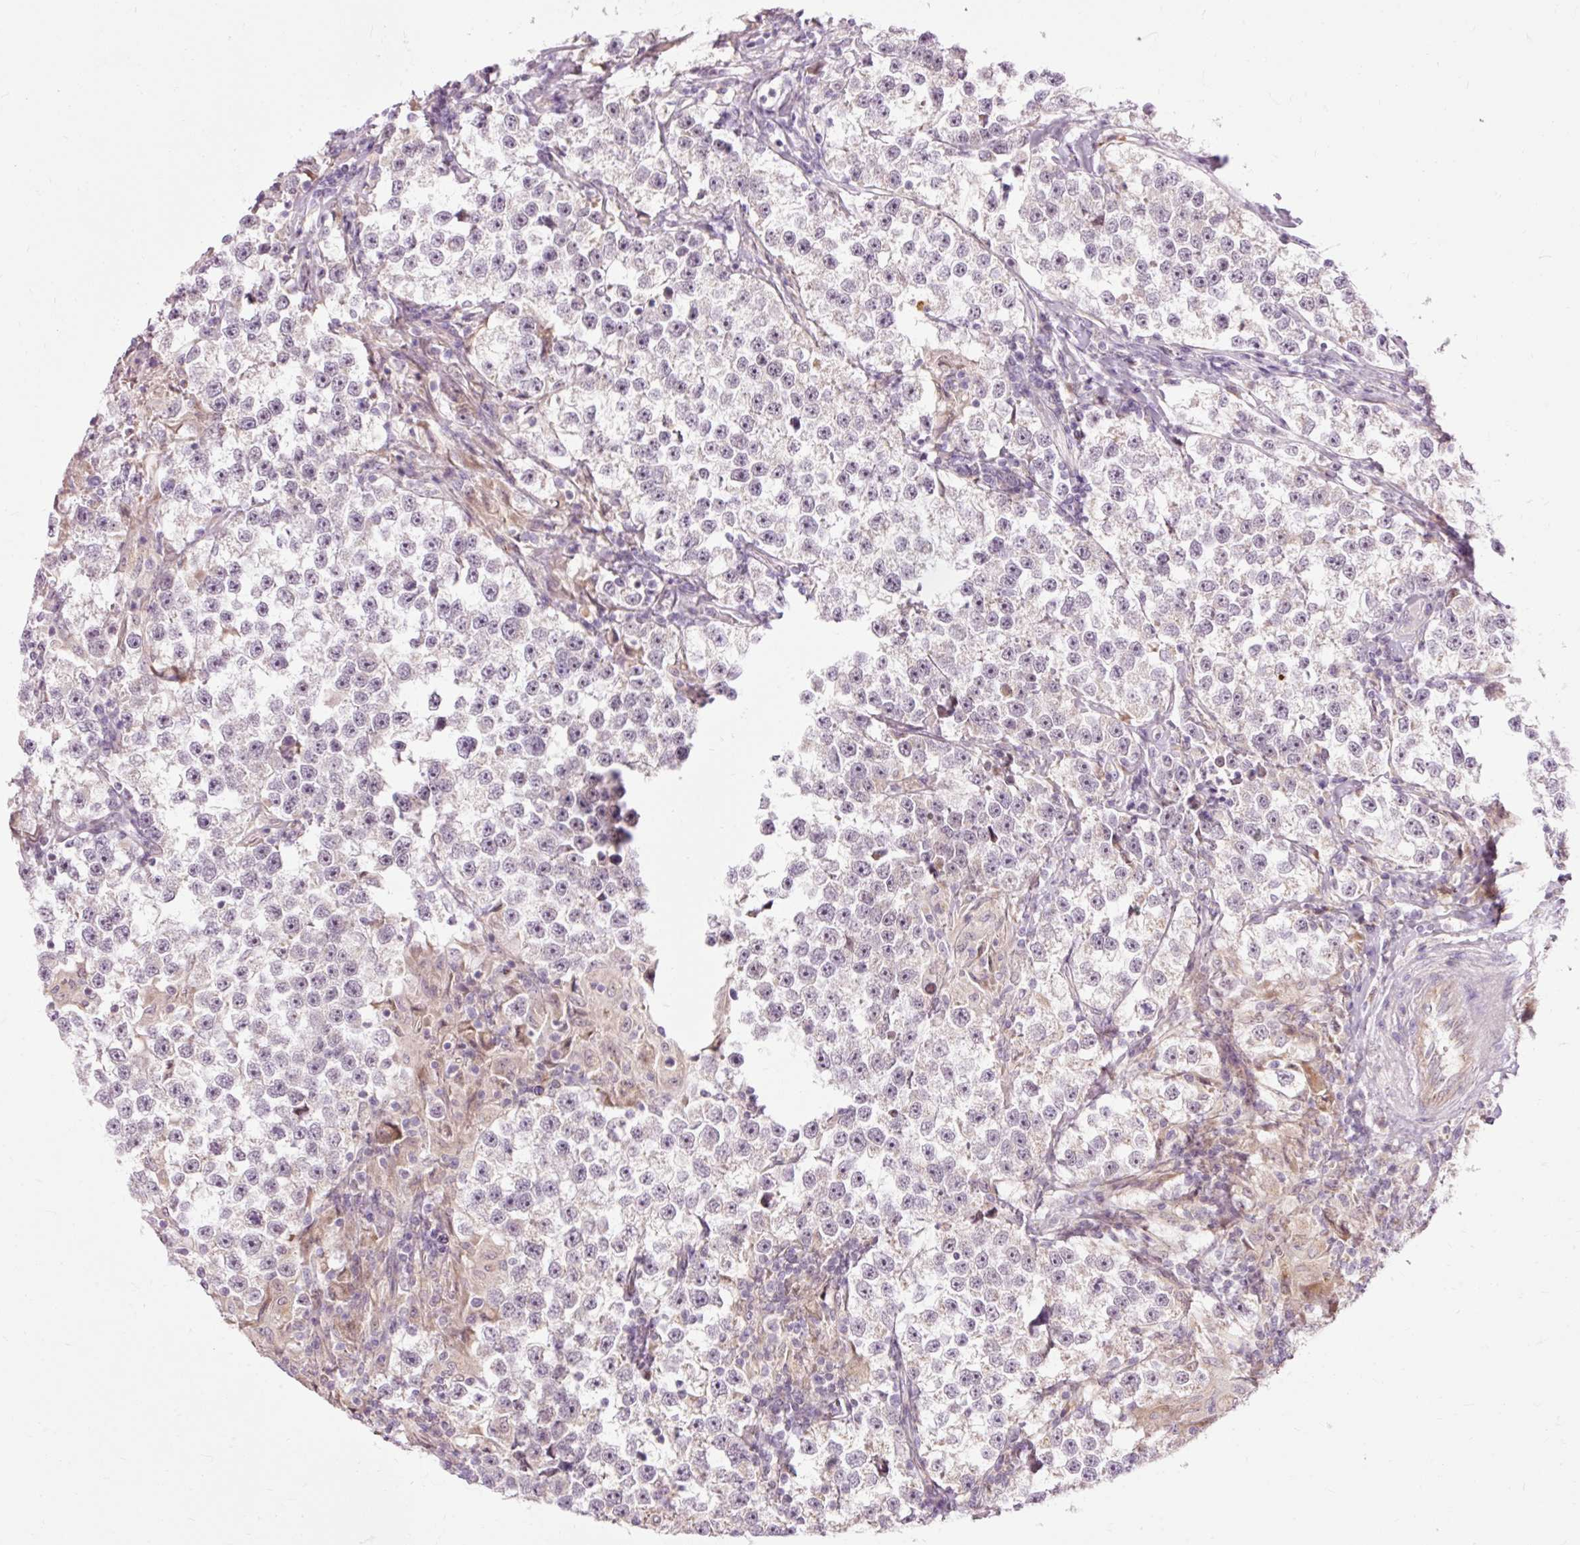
{"staining": {"intensity": "negative", "quantity": "none", "location": "none"}, "tissue": "testis cancer", "cell_type": "Tumor cells", "image_type": "cancer", "snomed": [{"axis": "morphology", "description": "Seminoma, NOS"}, {"axis": "topography", "description": "Testis"}], "caption": "This is an immunohistochemistry (IHC) micrograph of testis seminoma. There is no staining in tumor cells.", "gene": "PRDX5", "patient": {"sex": "male", "age": 46}}